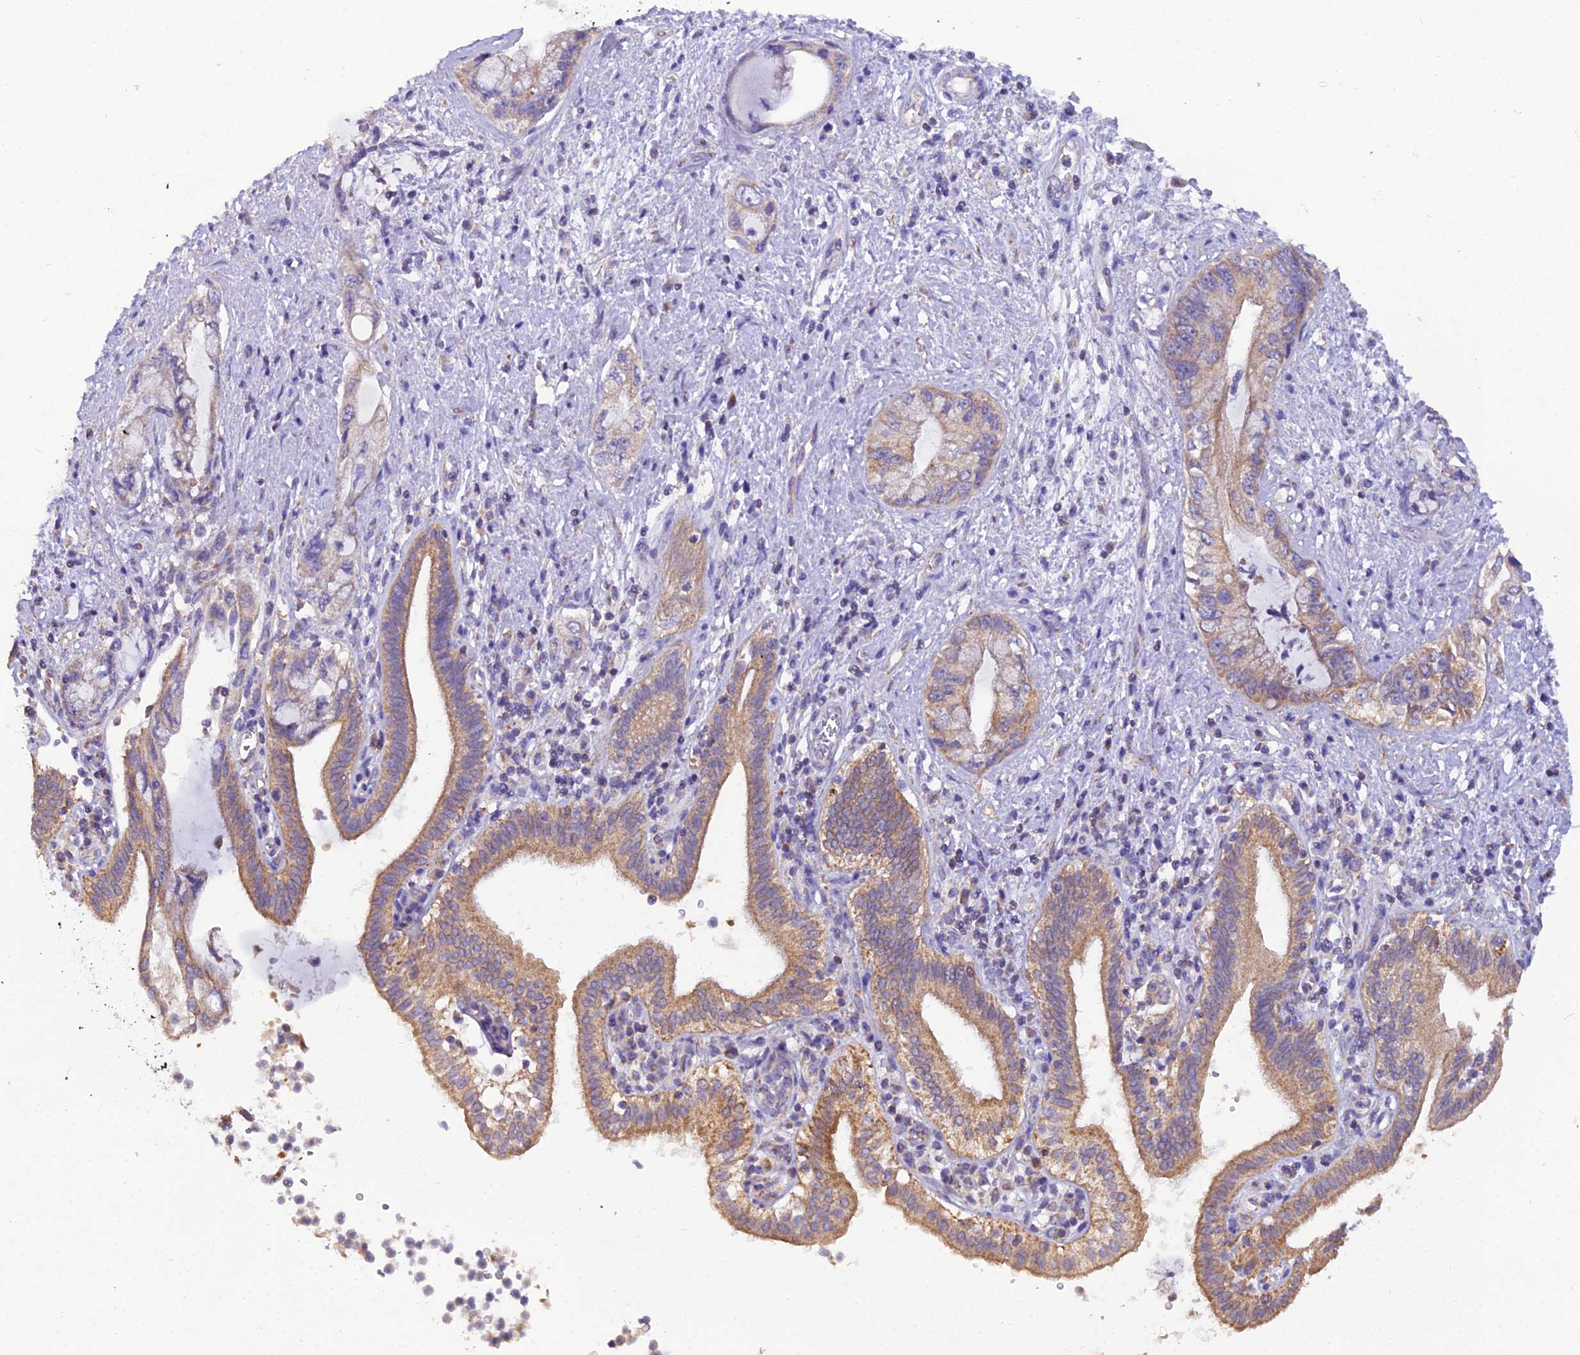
{"staining": {"intensity": "moderate", "quantity": ">75%", "location": "cytoplasmic/membranous"}, "tissue": "pancreatic cancer", "cell_type": "Tumor cells", "image_type": "cancer", "snomed": [{"axis": "morphology", "description": "Adenocarcinoma, NOS"}, {"axis": "topography", "description": "Pancreas"}], "caption": "The micrograph demonstrates staining of adenocarcinoma (pancreatic), revealing moderate cytoplasmic/membranous protein staining (brown color) within tumor cells. The protein is shown in brown color, while the nuclei are stained blue.", "gene": "GPD1", "patient": {"sex": "female", "age": 73}}